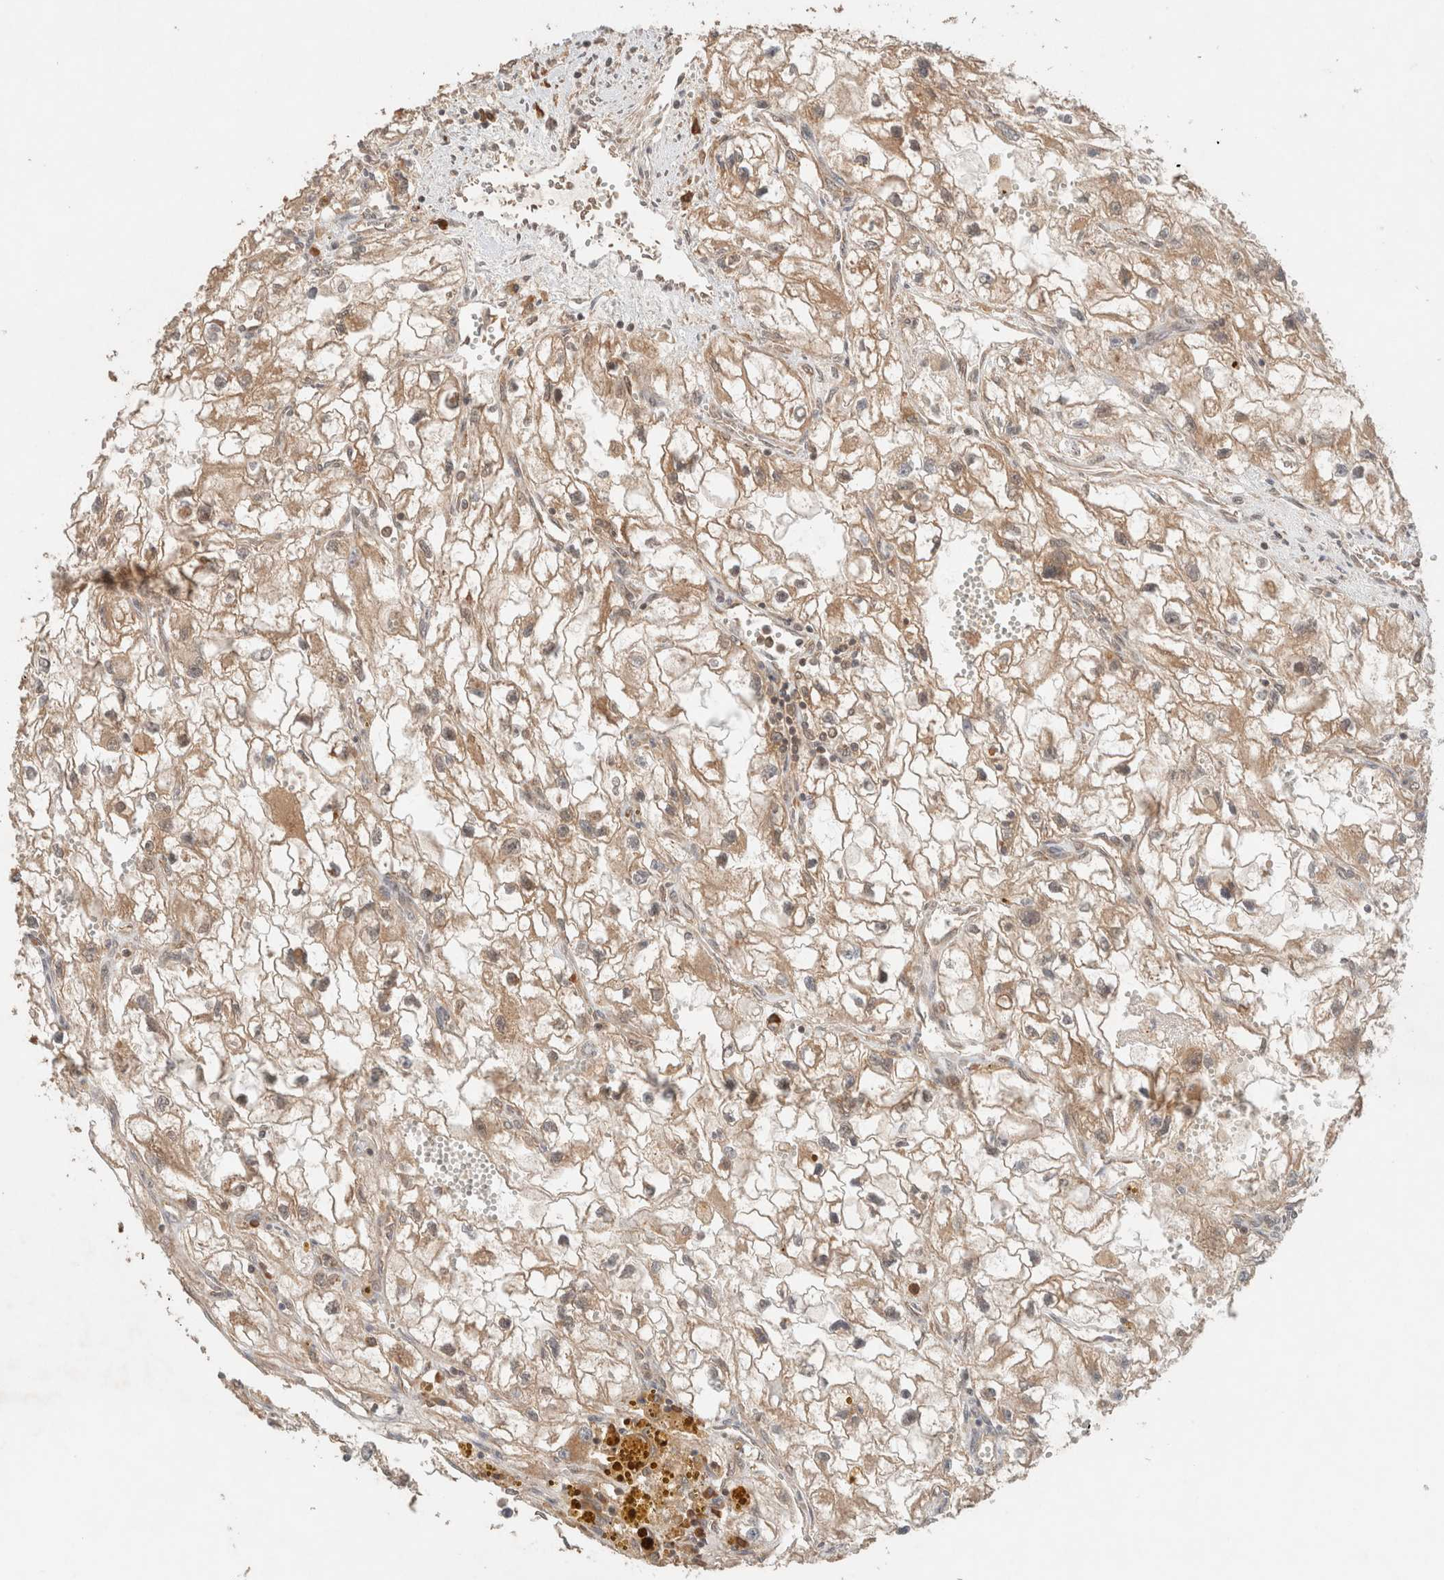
{"staining": {"intensity": "weak", "quantity": ">75%", "location": "cytoplasmic/membranous"}, "tissue": "renal cancer", "cell_type": "Tumor cells", "image_type": "cancer", "snomed": [{"axis": "morphology", "description": "Adenocarcinoma, NOS"}, {"axis": "topography", "description": "Kidney"}], "caption": "This image demonstrates immunohistochemistry (IHC) staining of renal cancer (adenocarcinoma), with low weak cytoplasmic/membranous positivity in about >75% of tumor cells.", "gene": "ARFGEF2", "patient": {"sex": "female", "age": 70}}